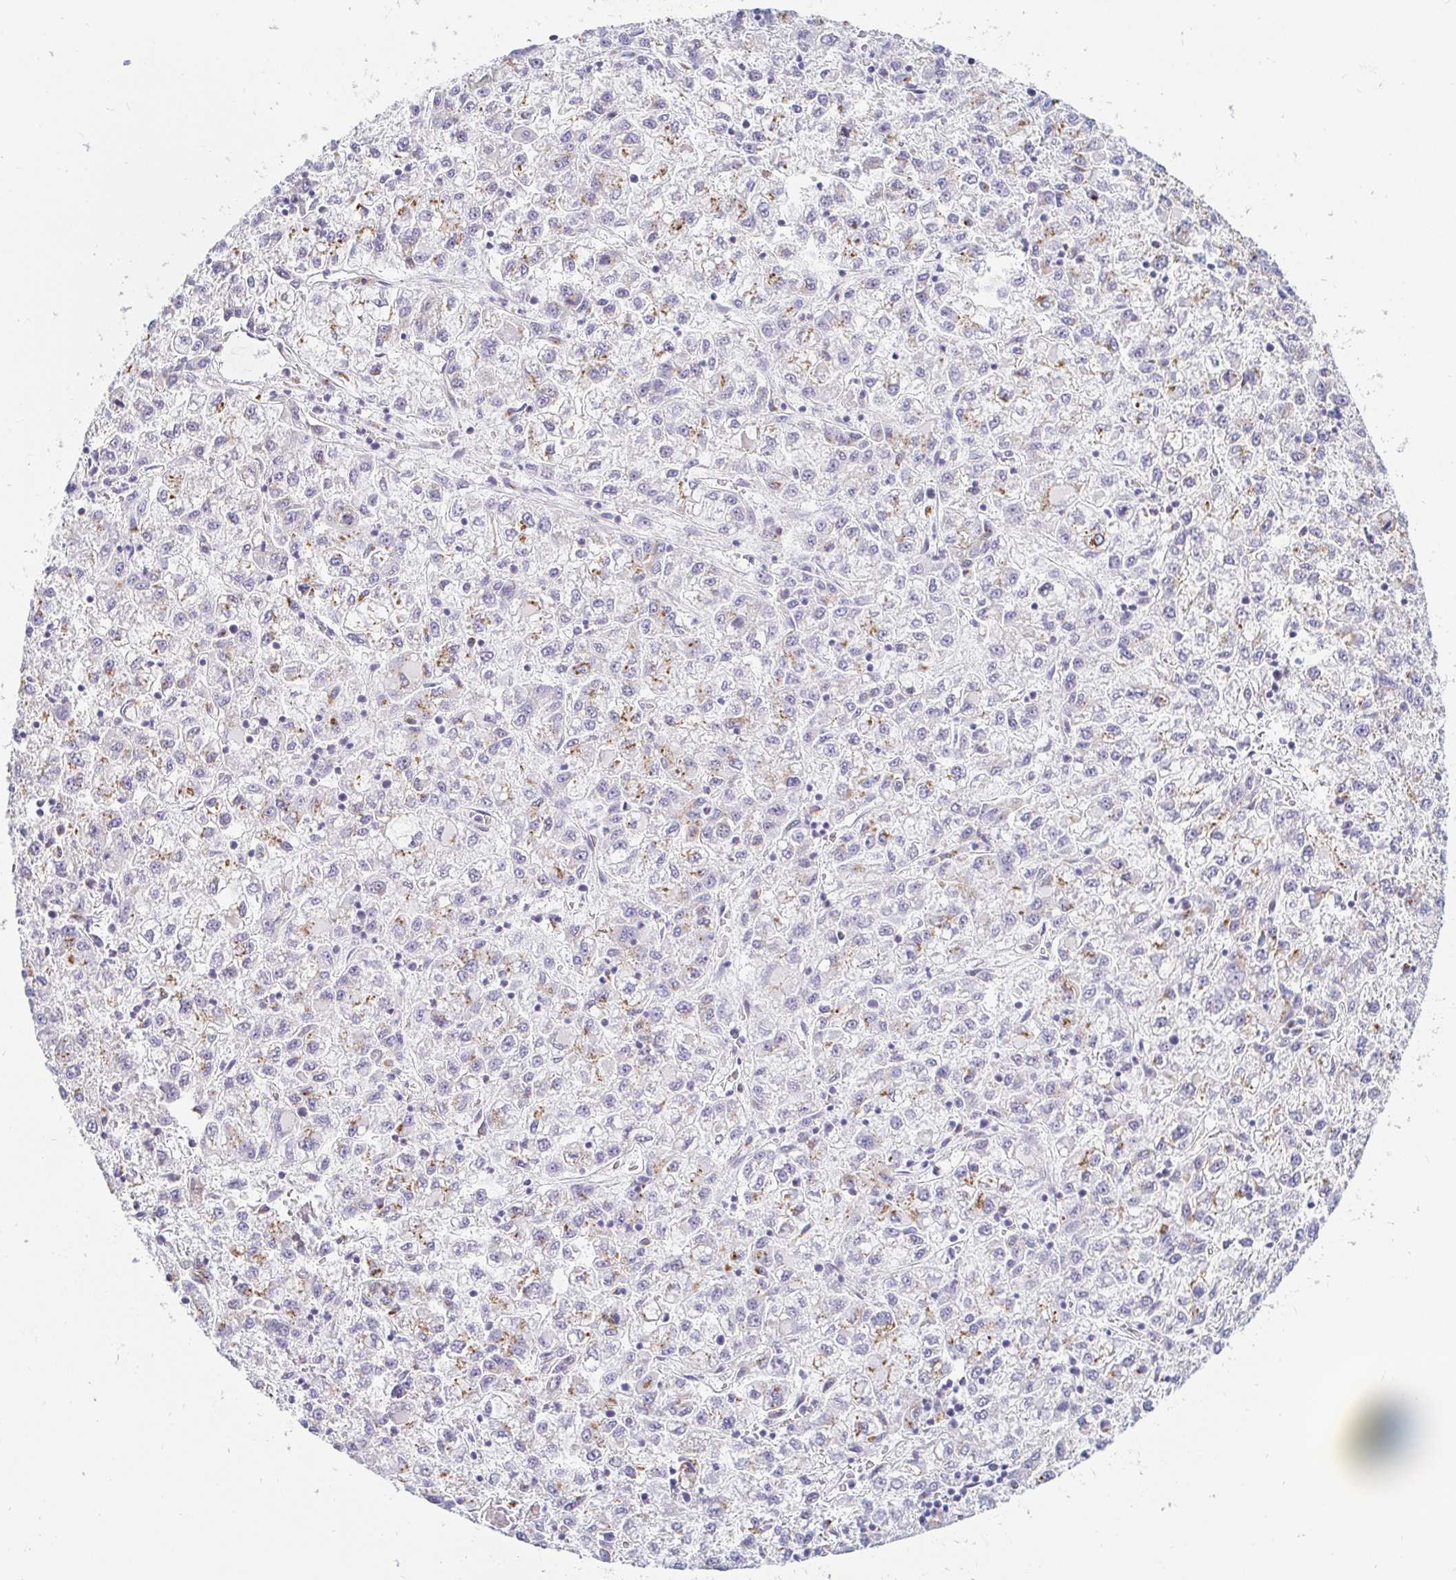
{"staining": {"intensity": "weak", "quantity": "25%-75%", "location": "cytoplasmic/membranous"}, "tissue": "liver cancer", "cell_type": "Tumor cells", "image_type": "cancer", "snomed": [{"axis": "morphology", "description": "Carcinoma, Hepatocellular, NOS"}, {"axis": "topography", "description": "Liver"}], "caption": "A high-resolution photomicrograph shows IHC staining of liver cancer, which displays weak cytoplasmic/membranous positivity in about 25%-75% of tumor cells.", "gene": "OR51D1", "patient": {"sex": "male", "age": 40}}